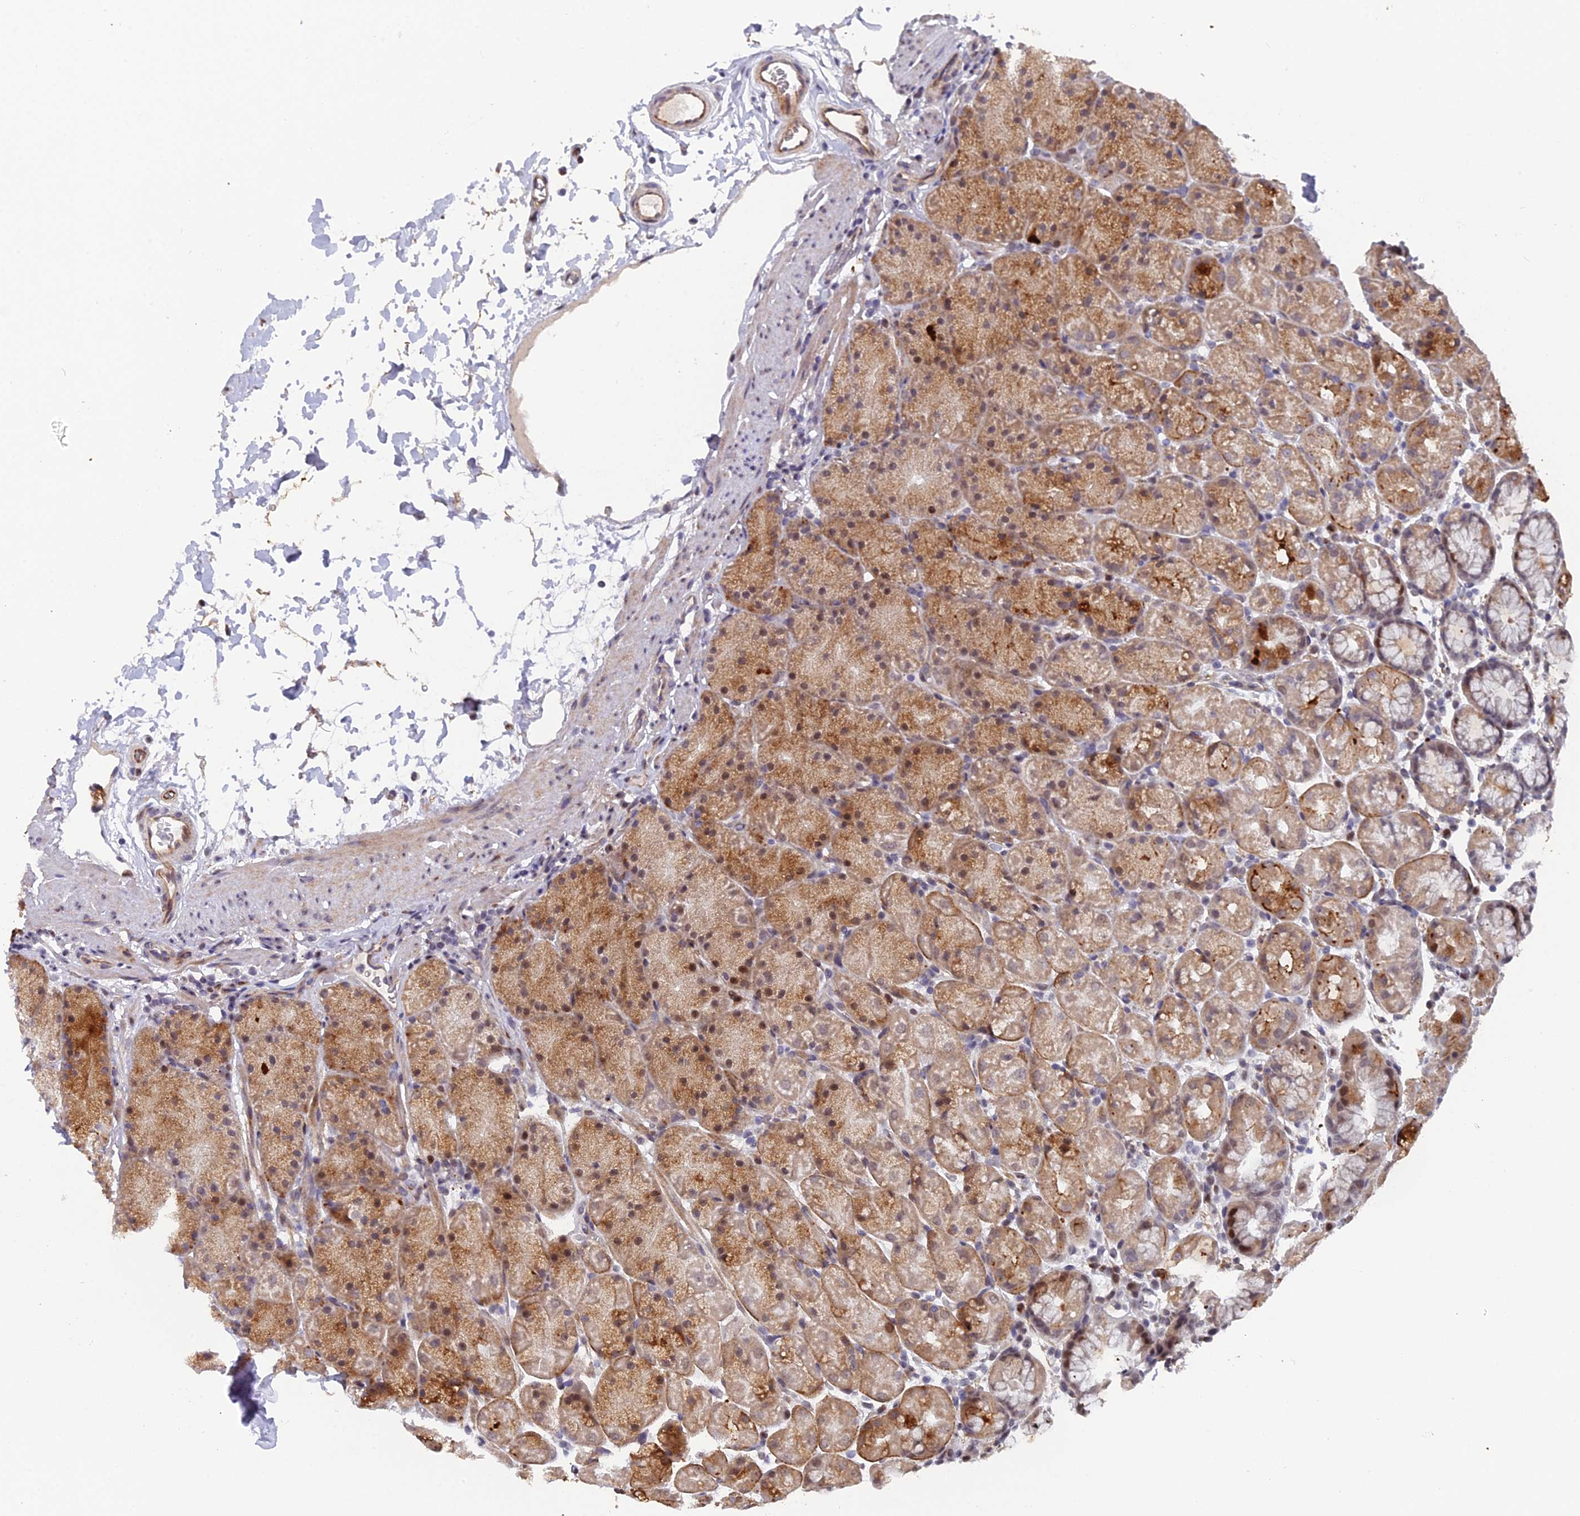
{"staining": {"intensity": "moderate", "quantity": "25%-75%", "location": "cytoplasmic/membranous,nuclear"}, "tissue": "stomach", "cell_type": "Glandular cells", "image_type": "normal", "snomed": [{"axis": "morphology", "description": "Normal tissue, NOS"}, {"axis": "topography", "description": "Stomach, upper"}, {"axis": "topography", "description": "Stomach, lower"}], "caption": "About 25%-75% of glandular cells in benign human stomach display moderate cytoplasmic/membranous,nuclear protein positivity as visualized by brown immunohistochemical staining.", "gene": "XKR9", "patient": {"sex": "male", "age": 67}}